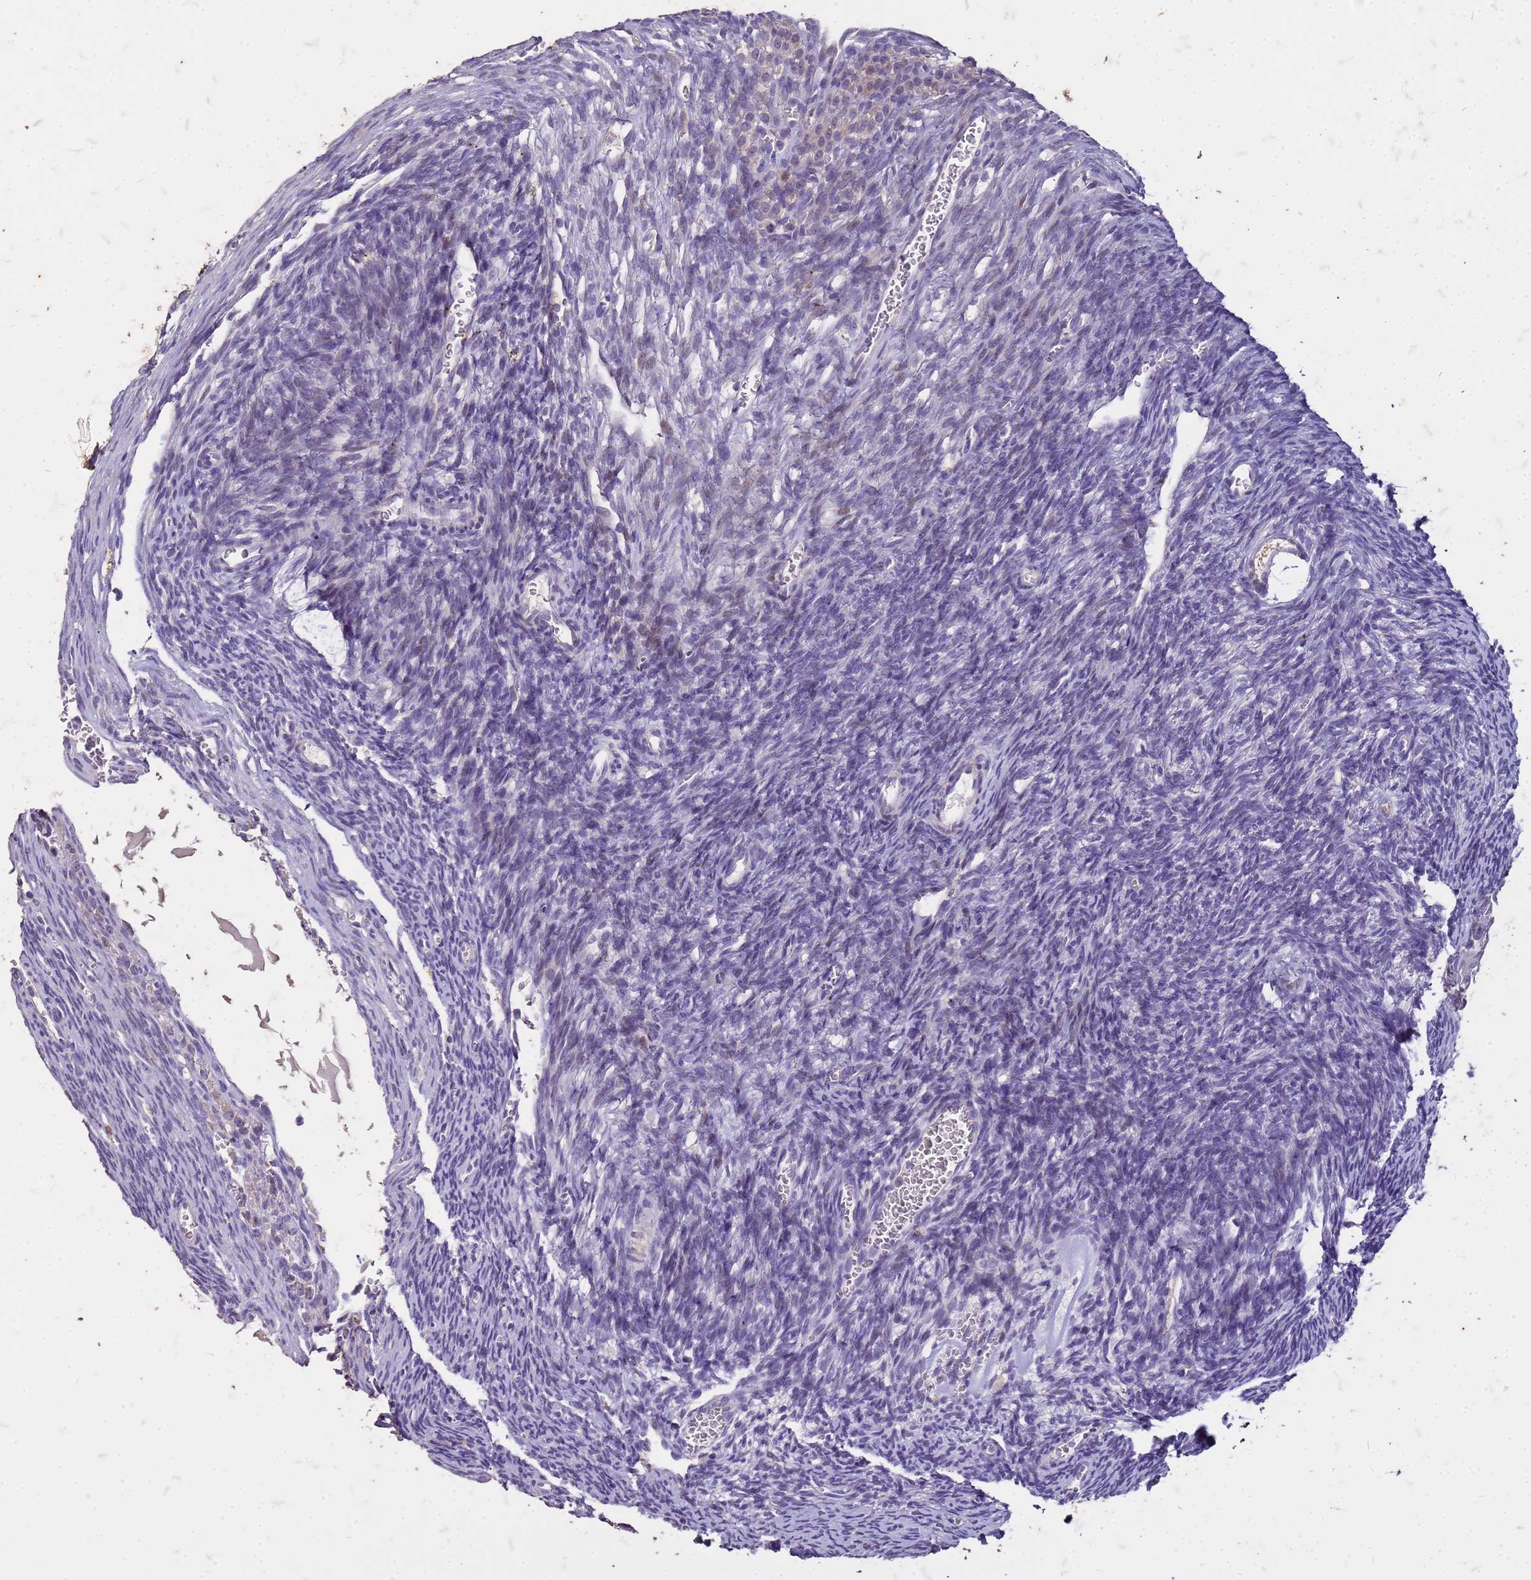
{"staining": {"intensity": "negative", "quantity": "none", "location": "none"}, "tissue": "ovary", "cell_type": "Ovarian stroma cells", "image_type": "normal", "snomed": [{"axis": "morphology", "description": "Normal tissue, NOS"}, {"axis": "topography", "description": "Ovary"}], "caption": "Benign ovary was stained to show a protein in brown. There is no significant positivity in ovarian stroma cells.", "gene": "FAM184B", "patient": {"sex": "female", "age": 39}}